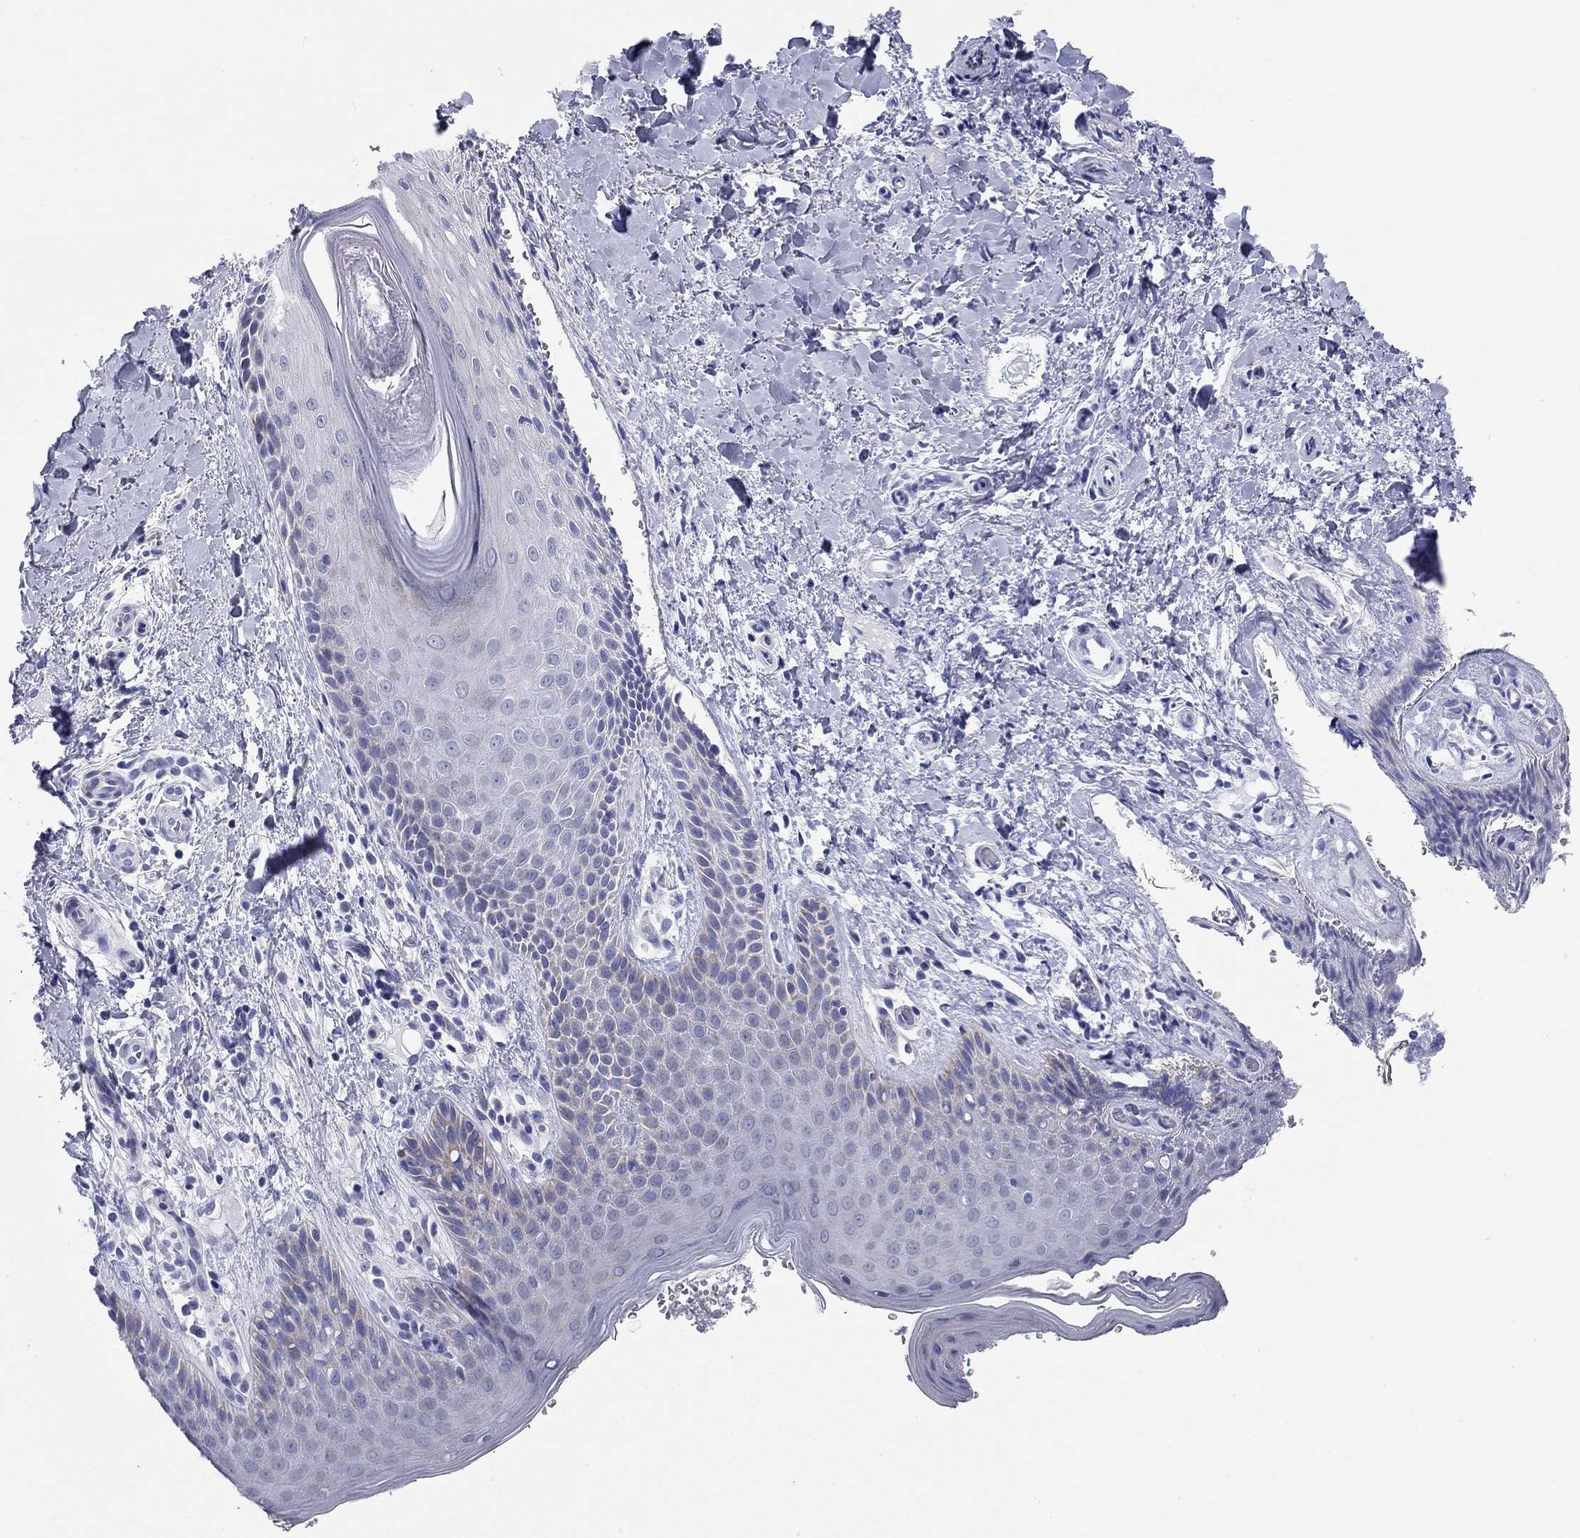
{"staining": {"intensity": "negative", "quantity": "none", "location": "none"}, "tissue": "skin", "cell_type": "Epidermal cells", "image_type": "normal", "snomed": [{"axis": "morphology", "description": "Normal tissue, NOS"}, {"axis": "topography", "description": "Anal"}], "caption": "Protein analysis of normal skin reveals no significant staining in epidermal cells.", "gene": "CHI3L2", "patient": {"sex": "male", "age": 36}}